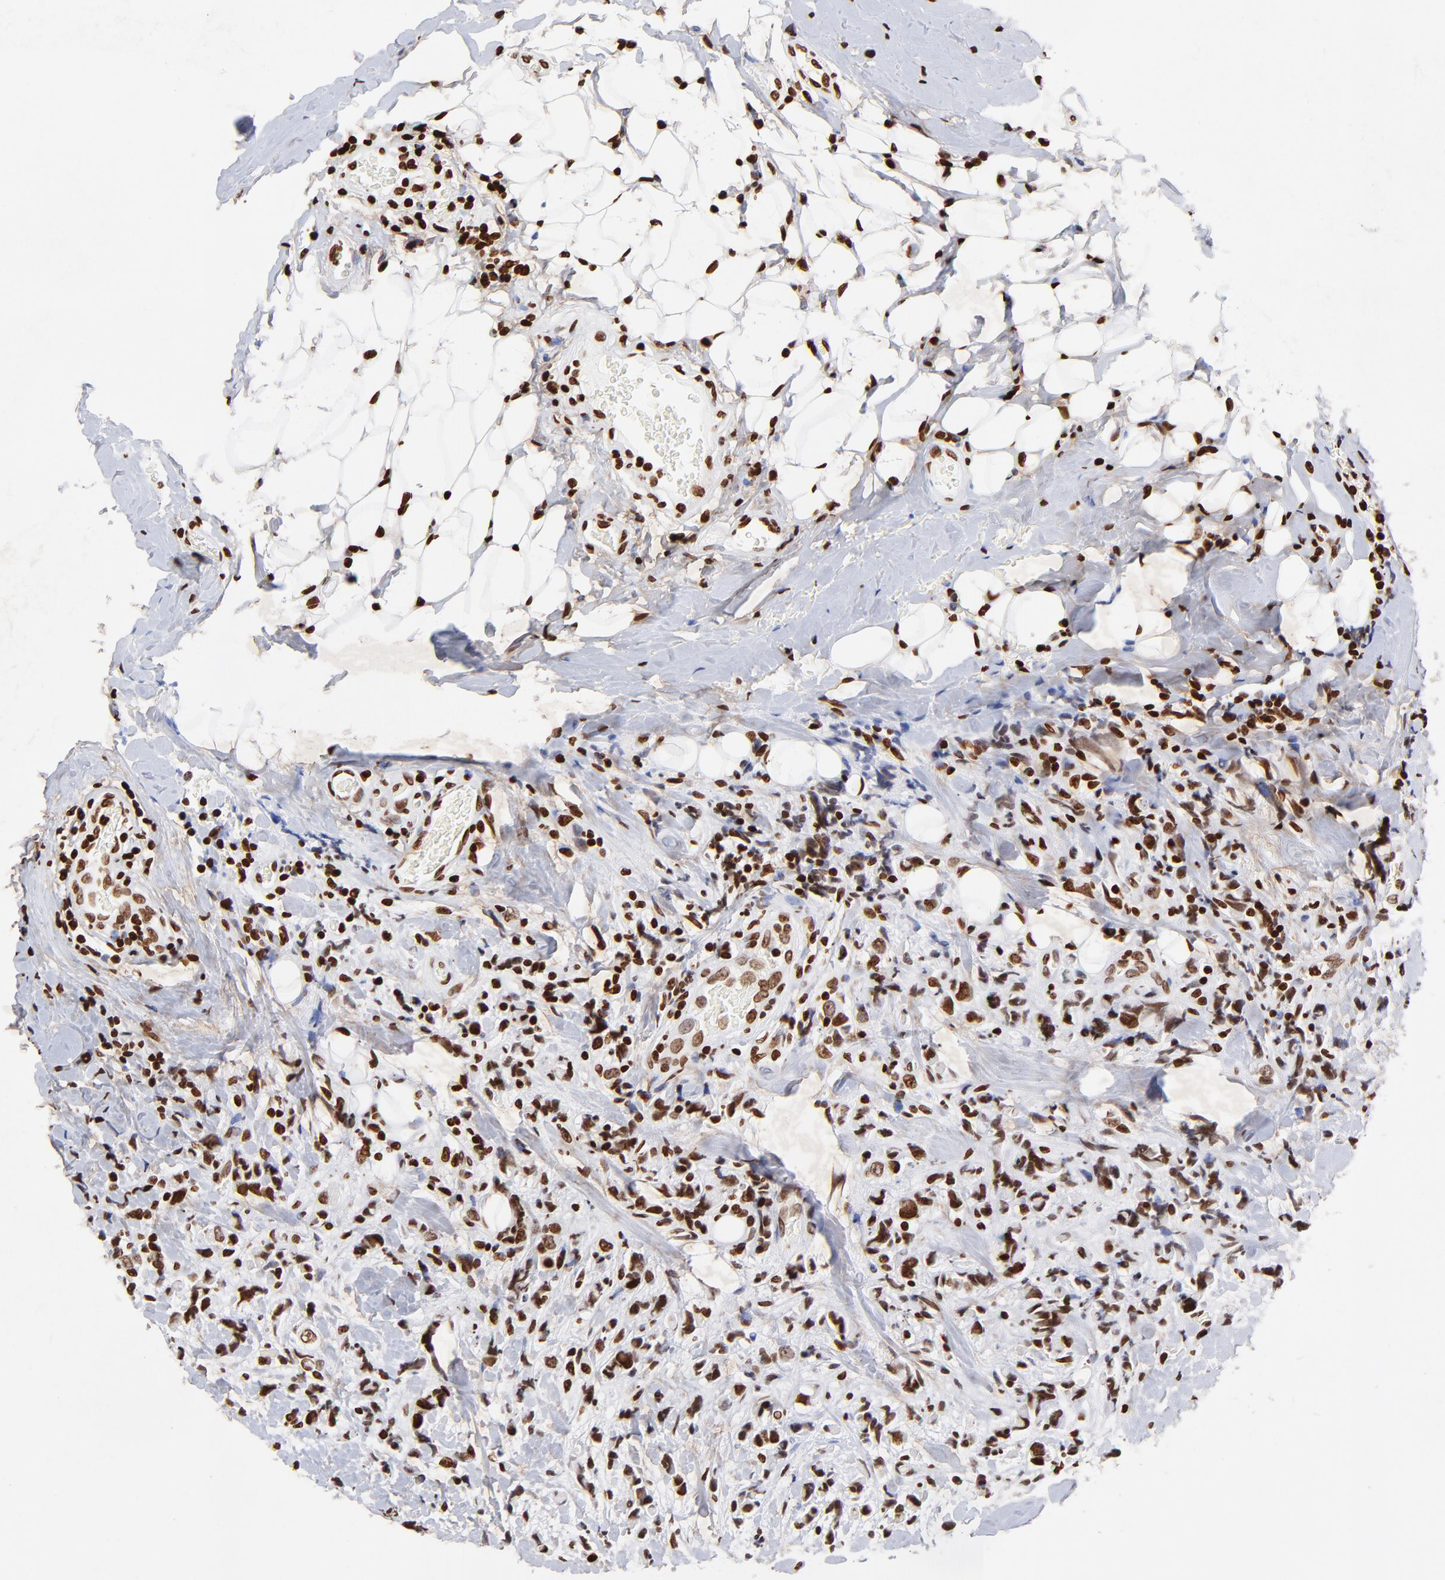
{"staining": {"intensity": "strong", "quantity": ">75%", "location": "nuclear"}, "tissue": "breast cancer", "cell_type": "Tumor cells", "image_type": "cancer", "snomed": [{"axis": "morphology", "description": "Lobular carcinoma"}, {"axis": "topography", "description": "Breast"}], "caption": "Immunohistochemical staining of breast lobular carcinoma shows high levels of strong nuclear staining in about >75% of tumor cells. Using DAB (3,3'-diaminobenzidine) (brown) and hematoxylin (blue) stains, captured at high magnification using brightfield microscopy.", "gene": "FBH1", "patient": {"sex": "female", "age": 57}}